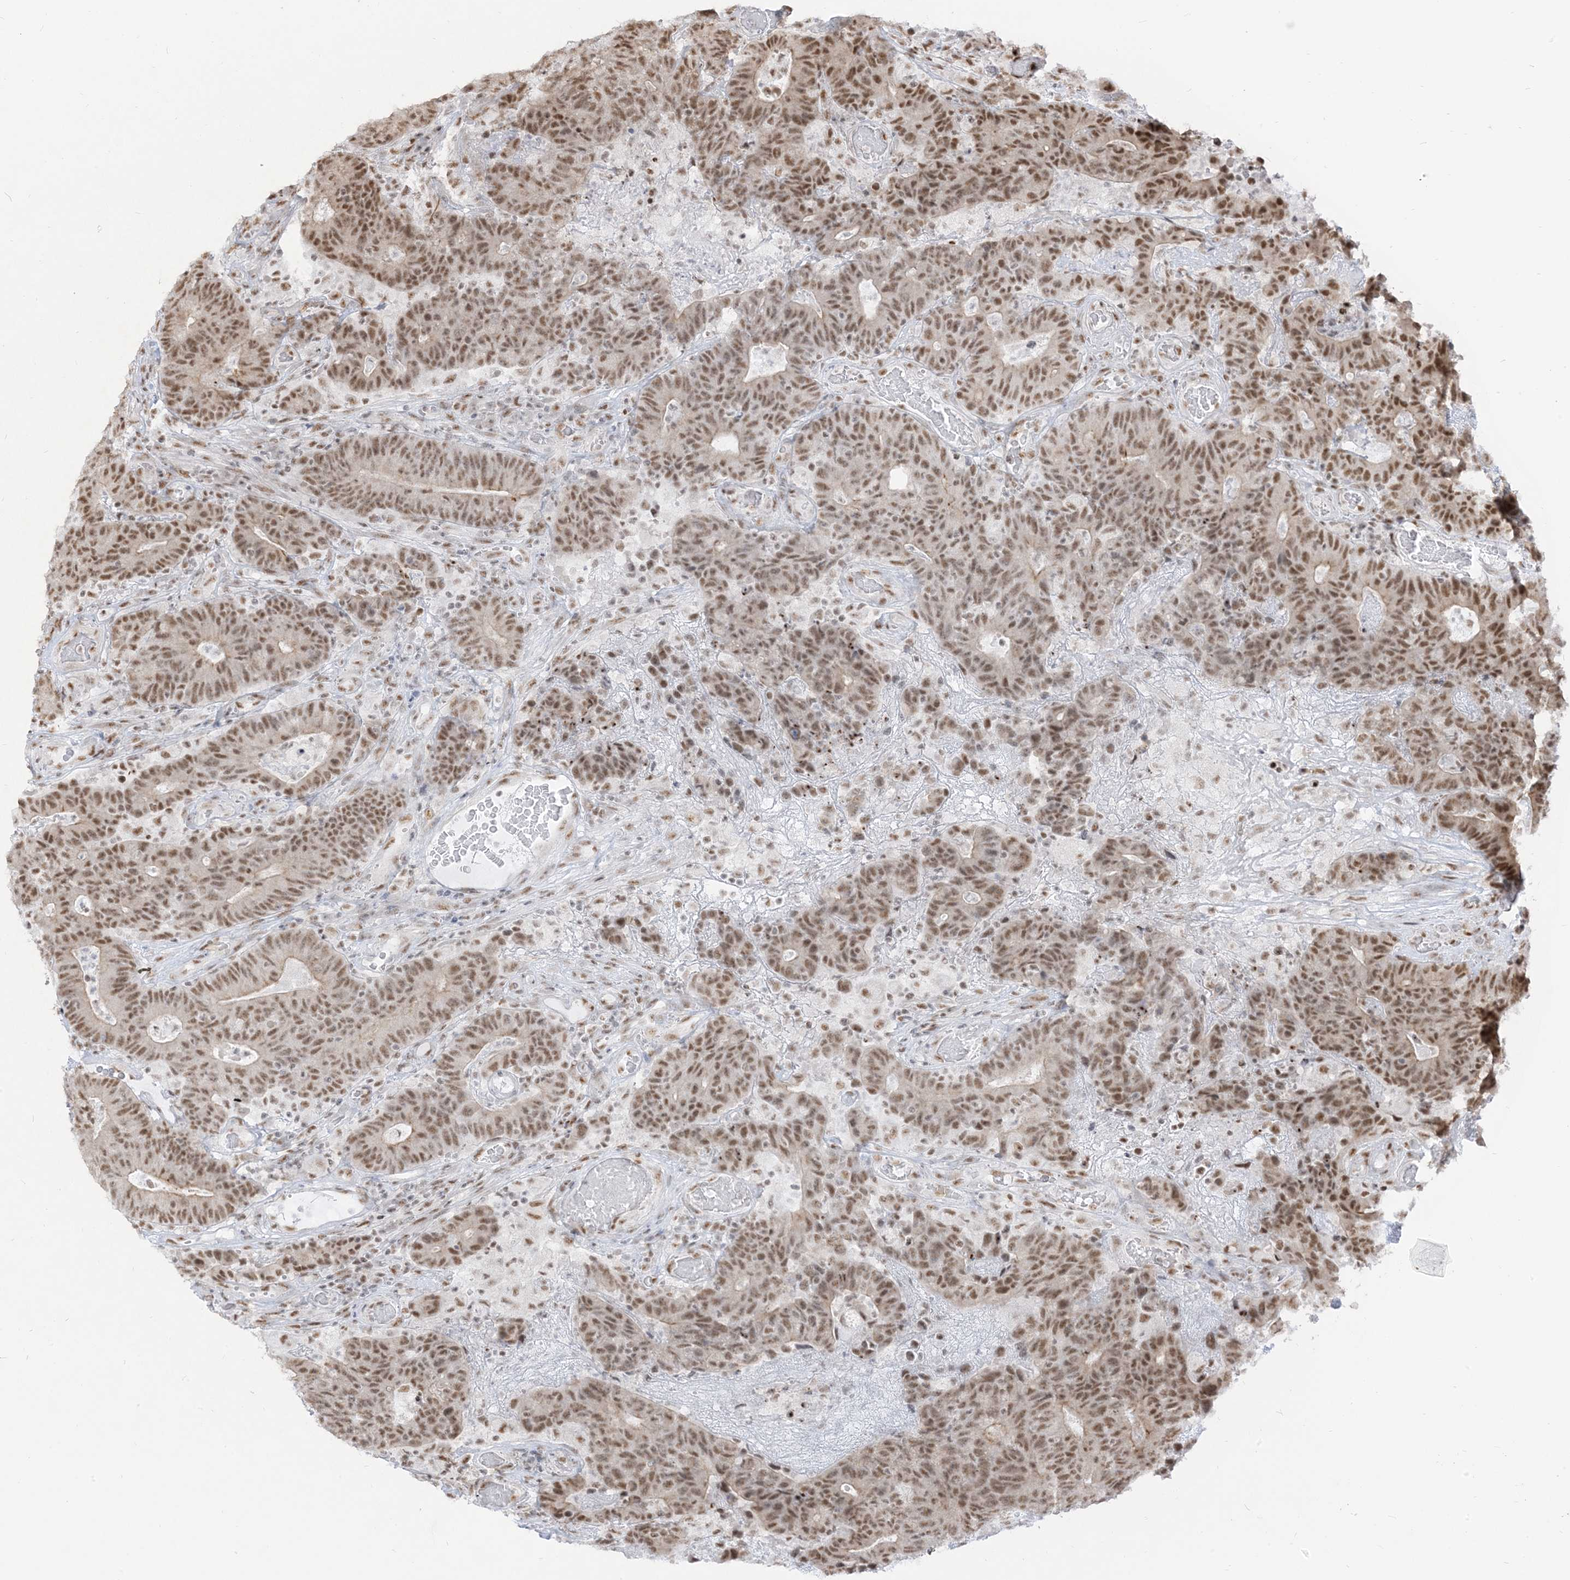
{"staining": {"intensity": "moderate", "quantity": ">75%", "location": "nuclear"}, "tissue": "colorectal cancer", "cell_type": "Tumor cells", "image_type": "cancer", "snomed": [{"axis": "morphology", "description": "Normal tissue, NOS"}, {"axis": "morphology", "description": "Adenocarcinoma, NOS"}, {"axis": "topography", "description": "Colon"}], "caption": "Adenocarcinoma (colorectal) stained for a protein exhibits moderate nuclear positivity in tumor cells.", "gene": "ARGLU1", "patient": {"sex": "female", "age": 75}}